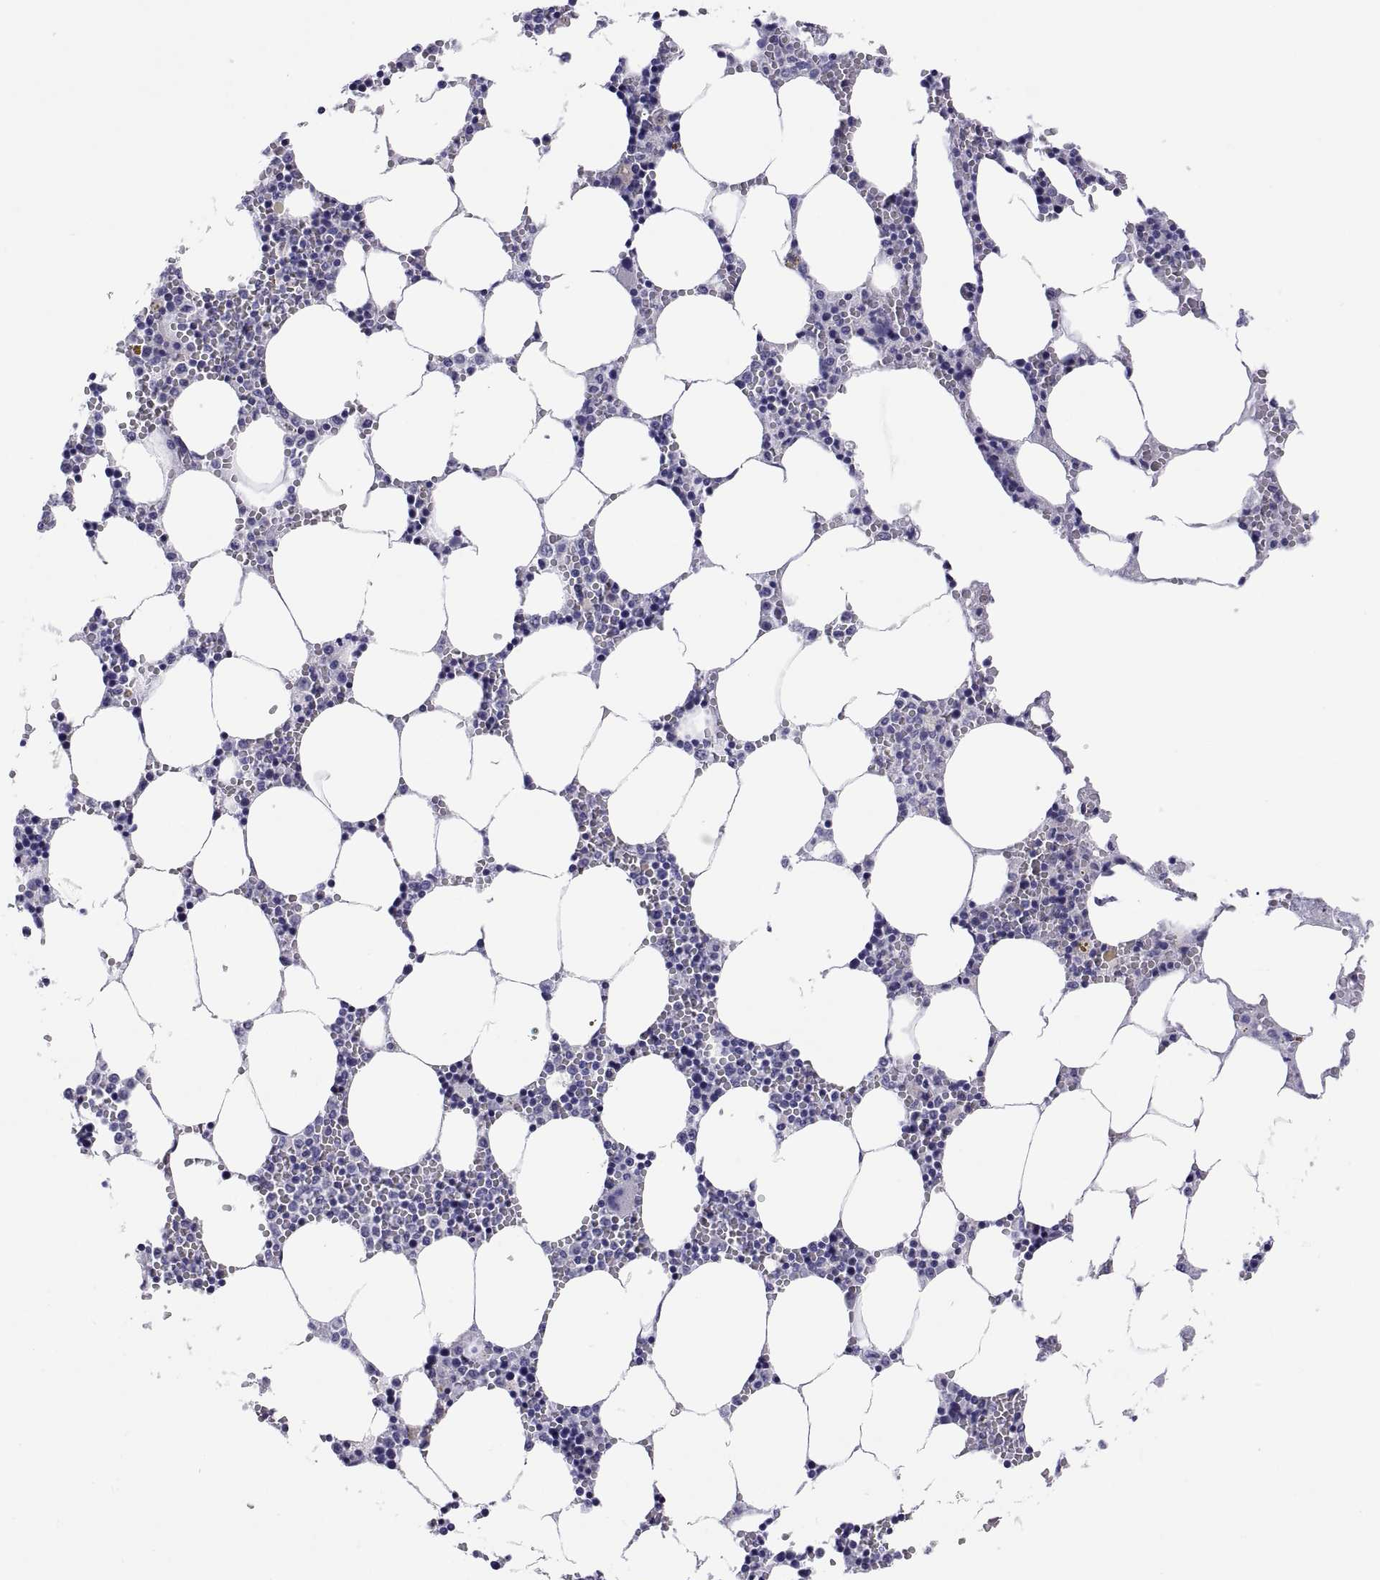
{"staining": {"intensity": "negative", "quantity": "none", "location": "none"}, "tissue": "bone marrow", "cell_type": "Hematopoietic cells", "image_type": "normal", "snomed": [{"axis": "morphology", "description": "Normal tissue, NOS"}, {"axis": "topography", "description": "Bone marrow"}], "caption": "Hematopoietic cells show no significant protein staining in normal bone marrow. (Brightfield microscopy of DAB (3,3'-diaminobenzidine) IHC at high magnification).", "gene": "QRICH2", "patient": {"sex": "female", "age": 64}}